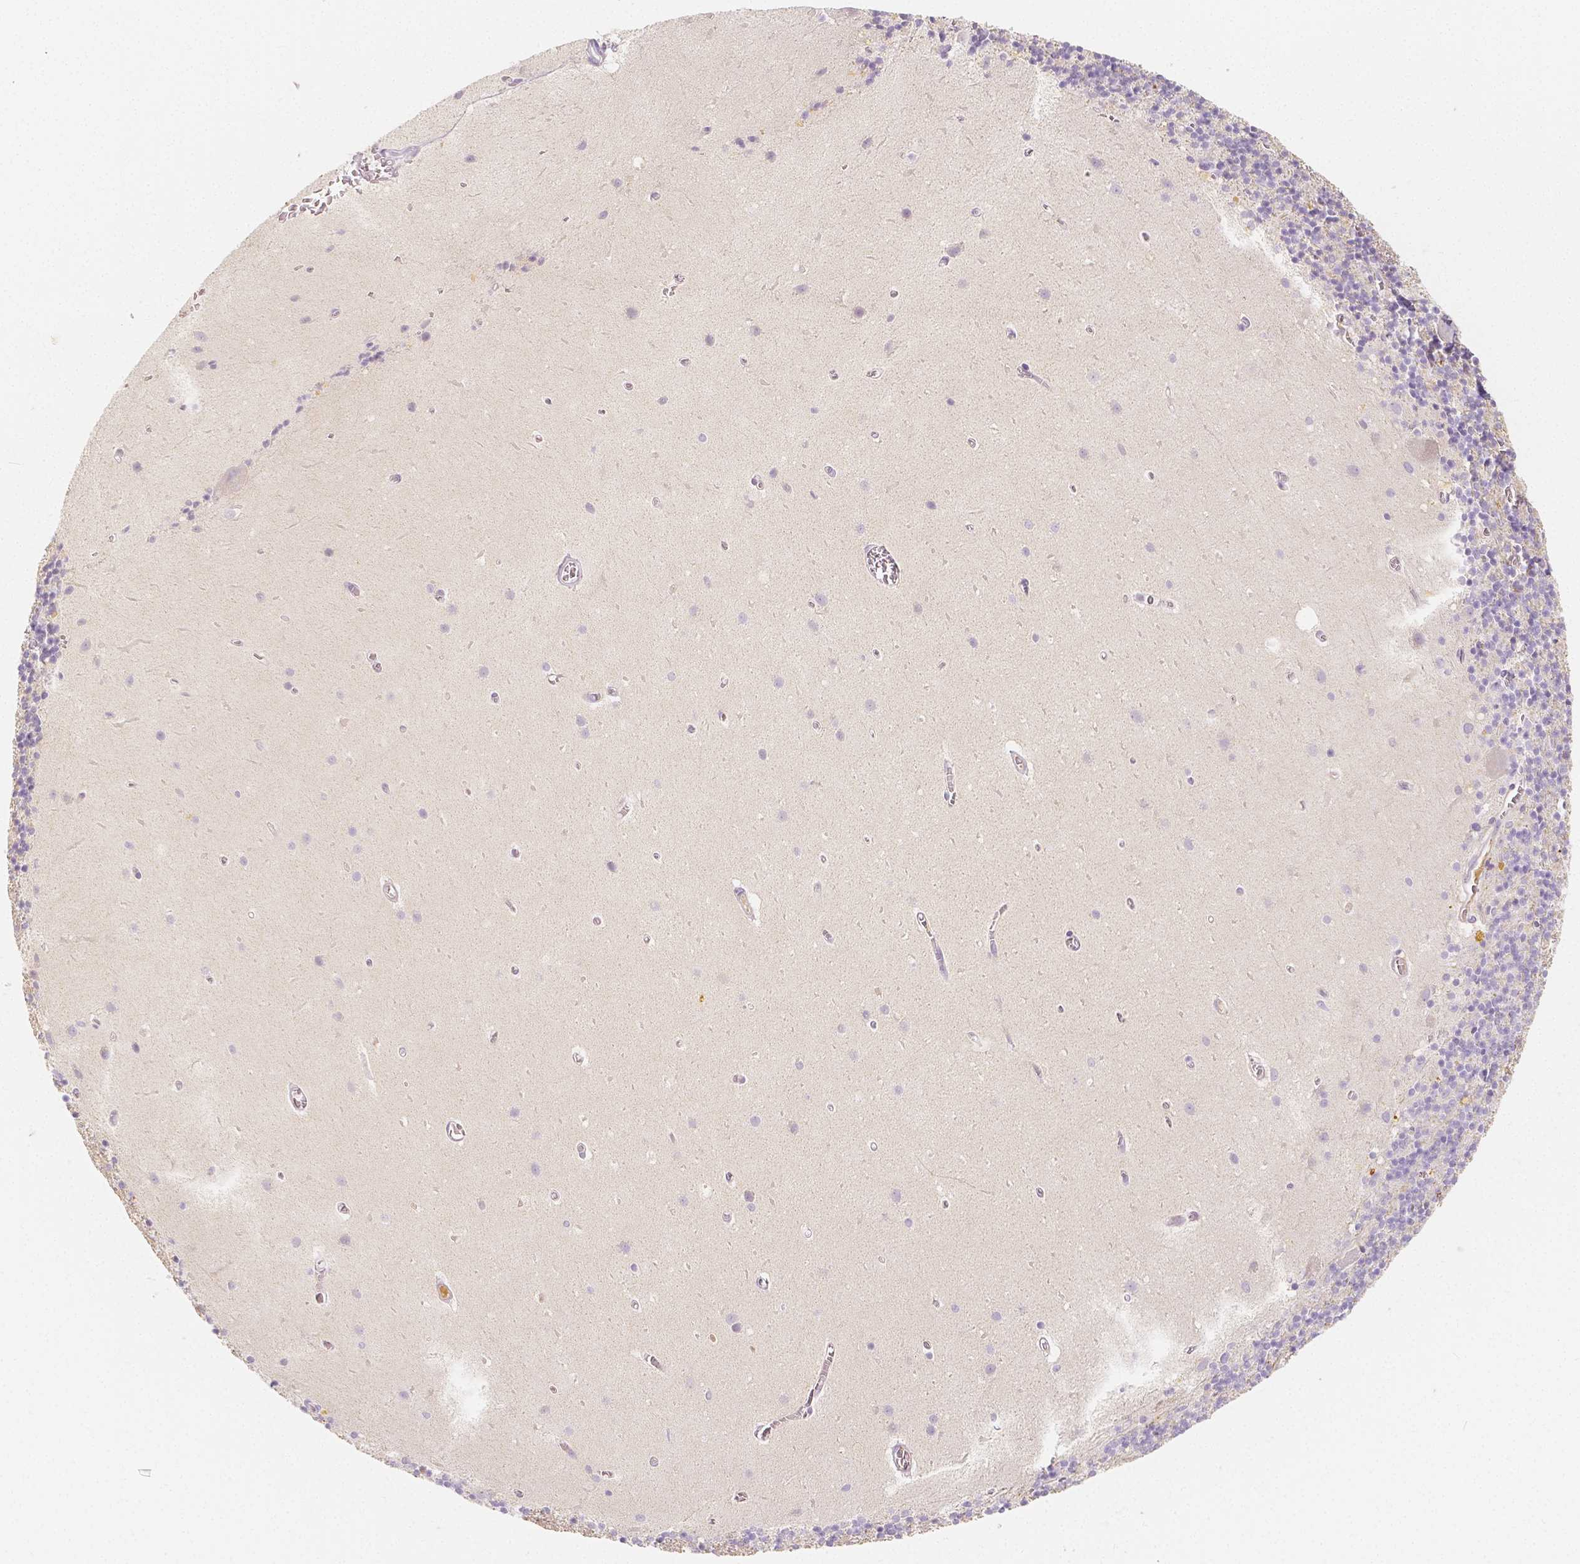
{"staining": {"intensity": "negative", "quantity": "none", "location": "none"}, "tissue": "cerebellum", "cell_type": "Cells in granular layer", "image_type": "normal", "snomed": [{"axis": "morphology", "description": "Normal tissue, NOS"}, {"axis": "topography", "description": "Cerebellum"}], "caption": "This is an immunohistochemistry image of benign human cerebellum. There is no expression in cells in granular layer.", "gene": "BATF", "patient": {"sex": "male", "age": 70}}